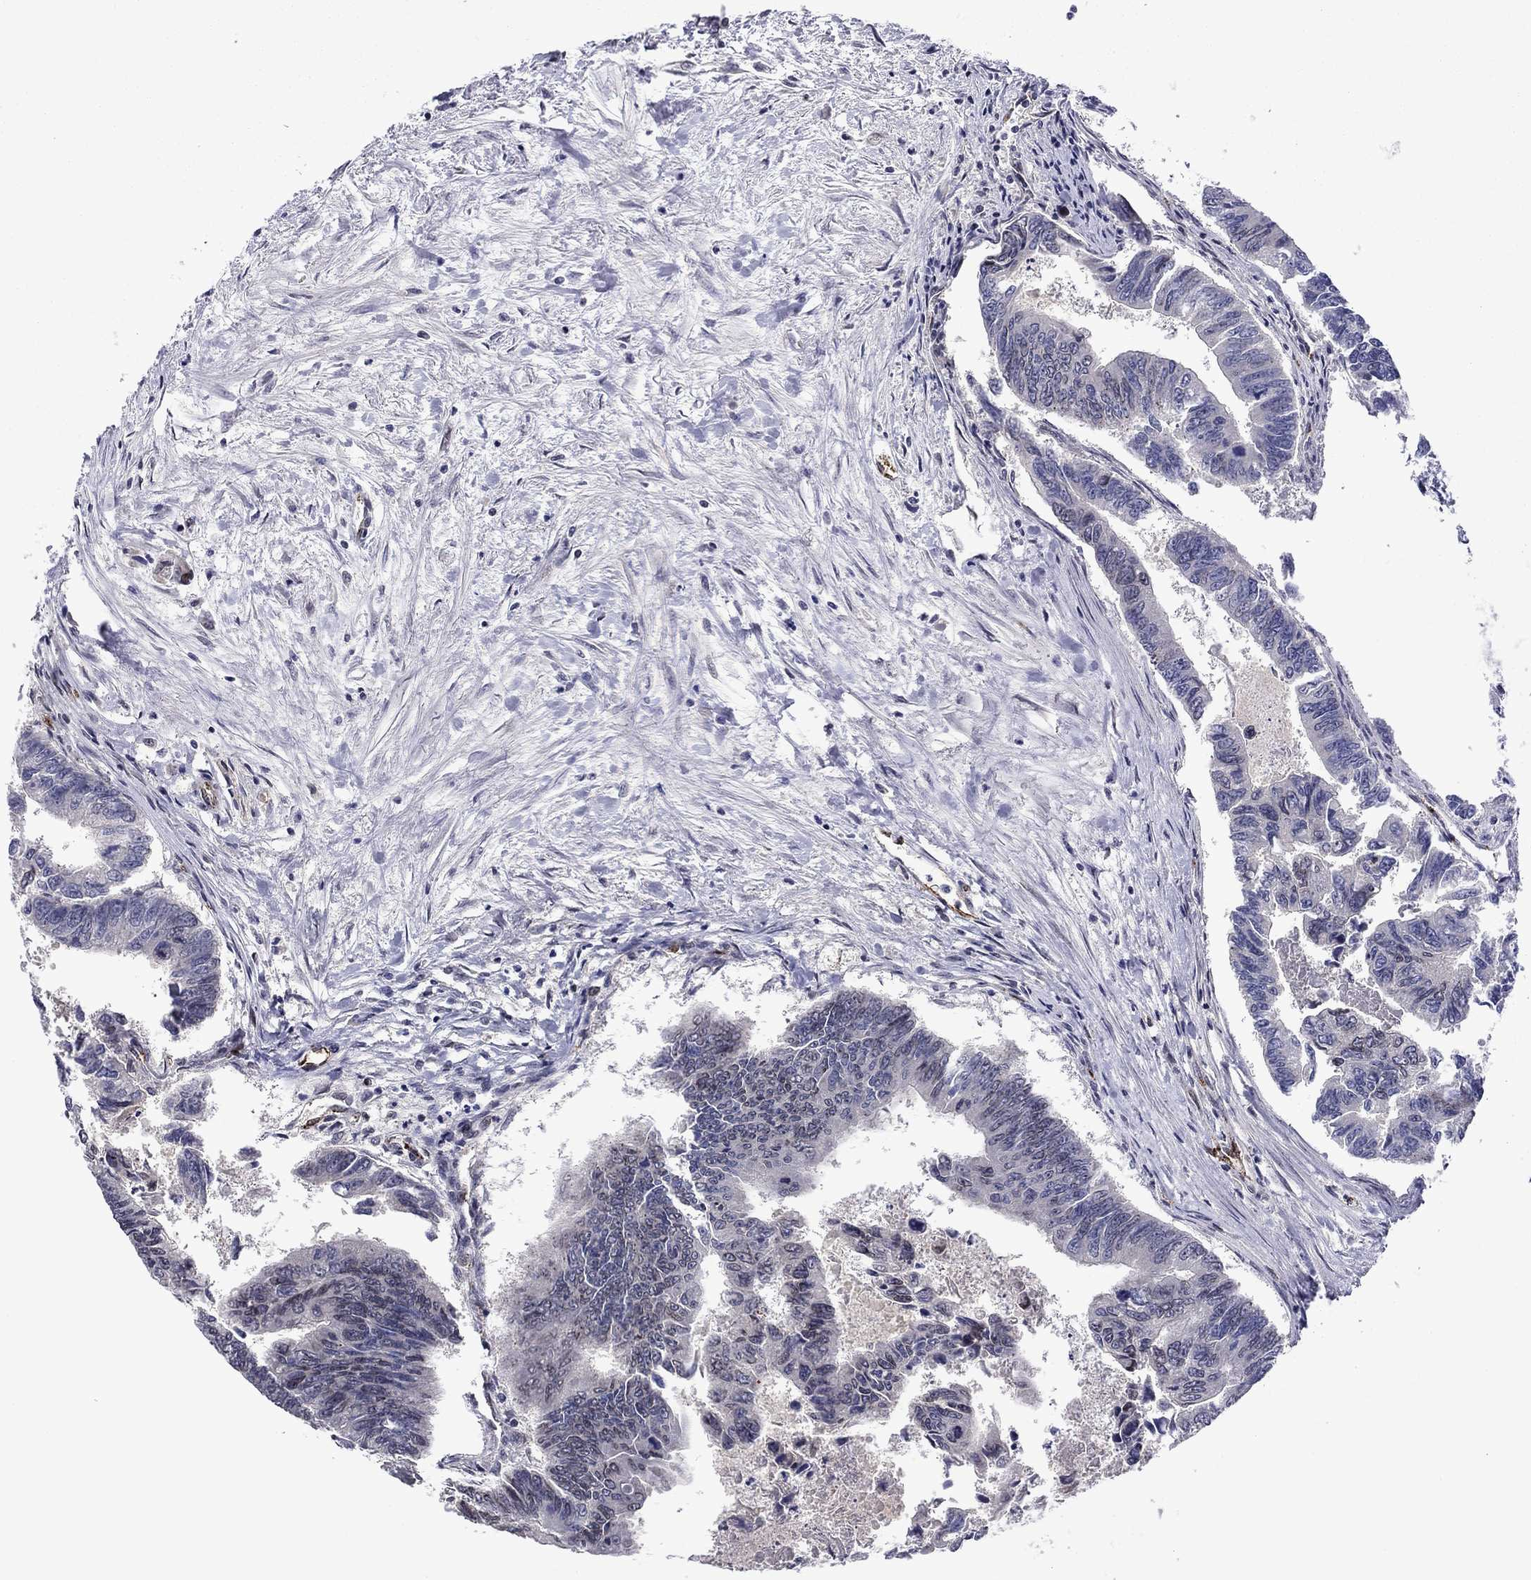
{"staining": {"intensity": "negative", "quantity": "none", "location": "none"}, "tissue": "colorectal cancer", "cell_type": "Tumor cells", "image_type": "cancer", "snomed": [{"axis": "morphology", "description": "Adenocarcinoma, NOS"}, {"axis": "topography", "description": "Colon"}], "caption": "Immunohistochemistry image of human colorectal cancer (adenocarcinoma) stained for a protein (brown), which exhibits no staining in tumor cells. Brightfield microscopy of immunohistochemistry stained with DAB (brown) and hematoxylin (blue), captured at high magnification.", "gene": "SLITRK1", "patient": {"sex": "female", "age": 65}}